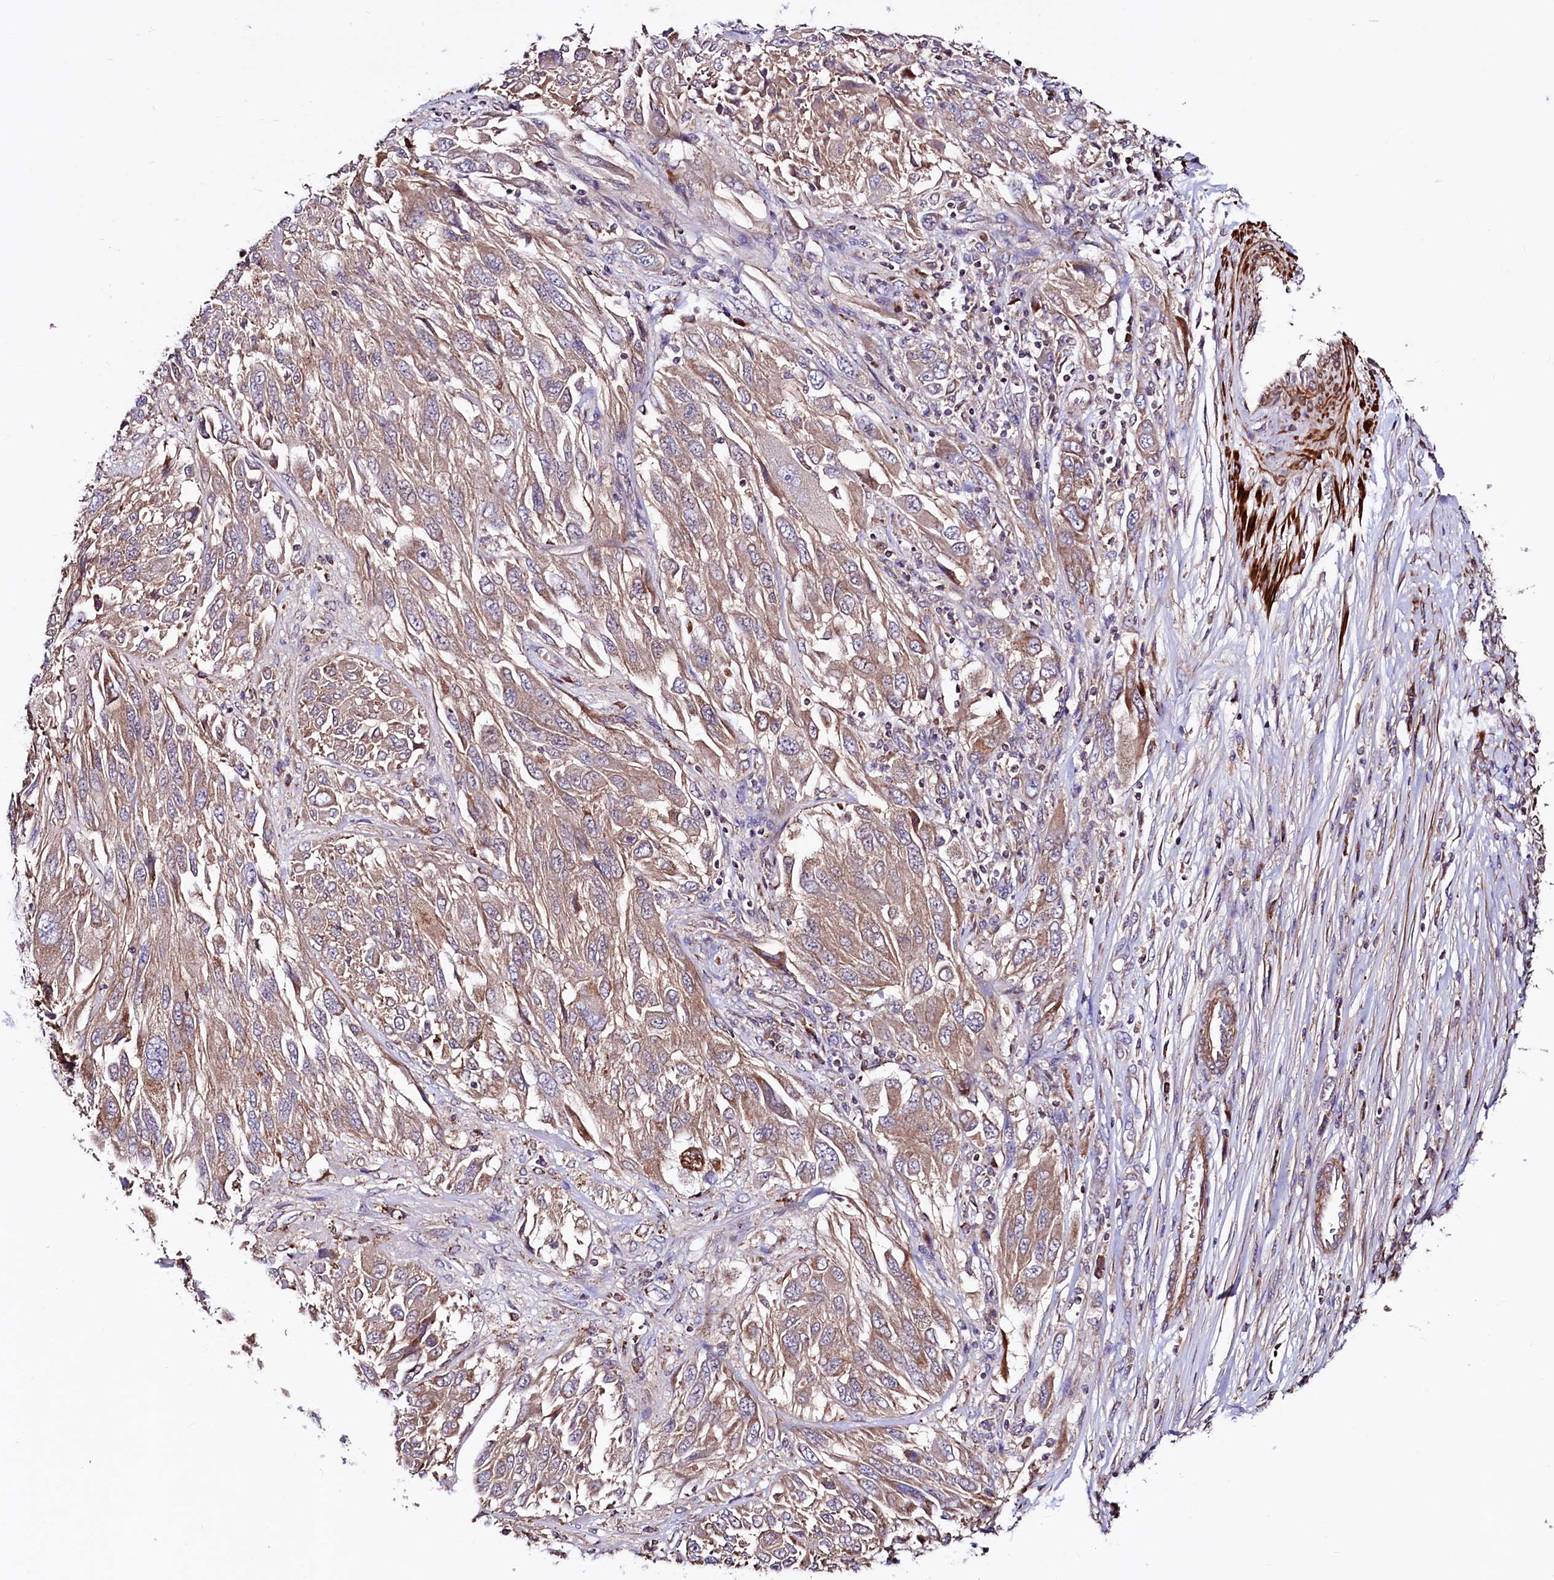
{"staining": {"intensity": "weak", "quantity": ">75%", "location": "cytoplasmic/membranous"}, "tissue": "melanoma", "cell_type": "Tumor cells", "image_type": "cancer", "snomed": [{"axis": "morphology", "description": "Malignant melanoma, NOS"}, {"axis": "topography", "description": "Skin"}], "caption": "Protein expression analysis of melanoma demonstrates weak cytoplasmic/membranous positivity in approximately >75% of tumor cells.", "gene": "CIAO3", "patient": {"sex": "female", "age": 91}}